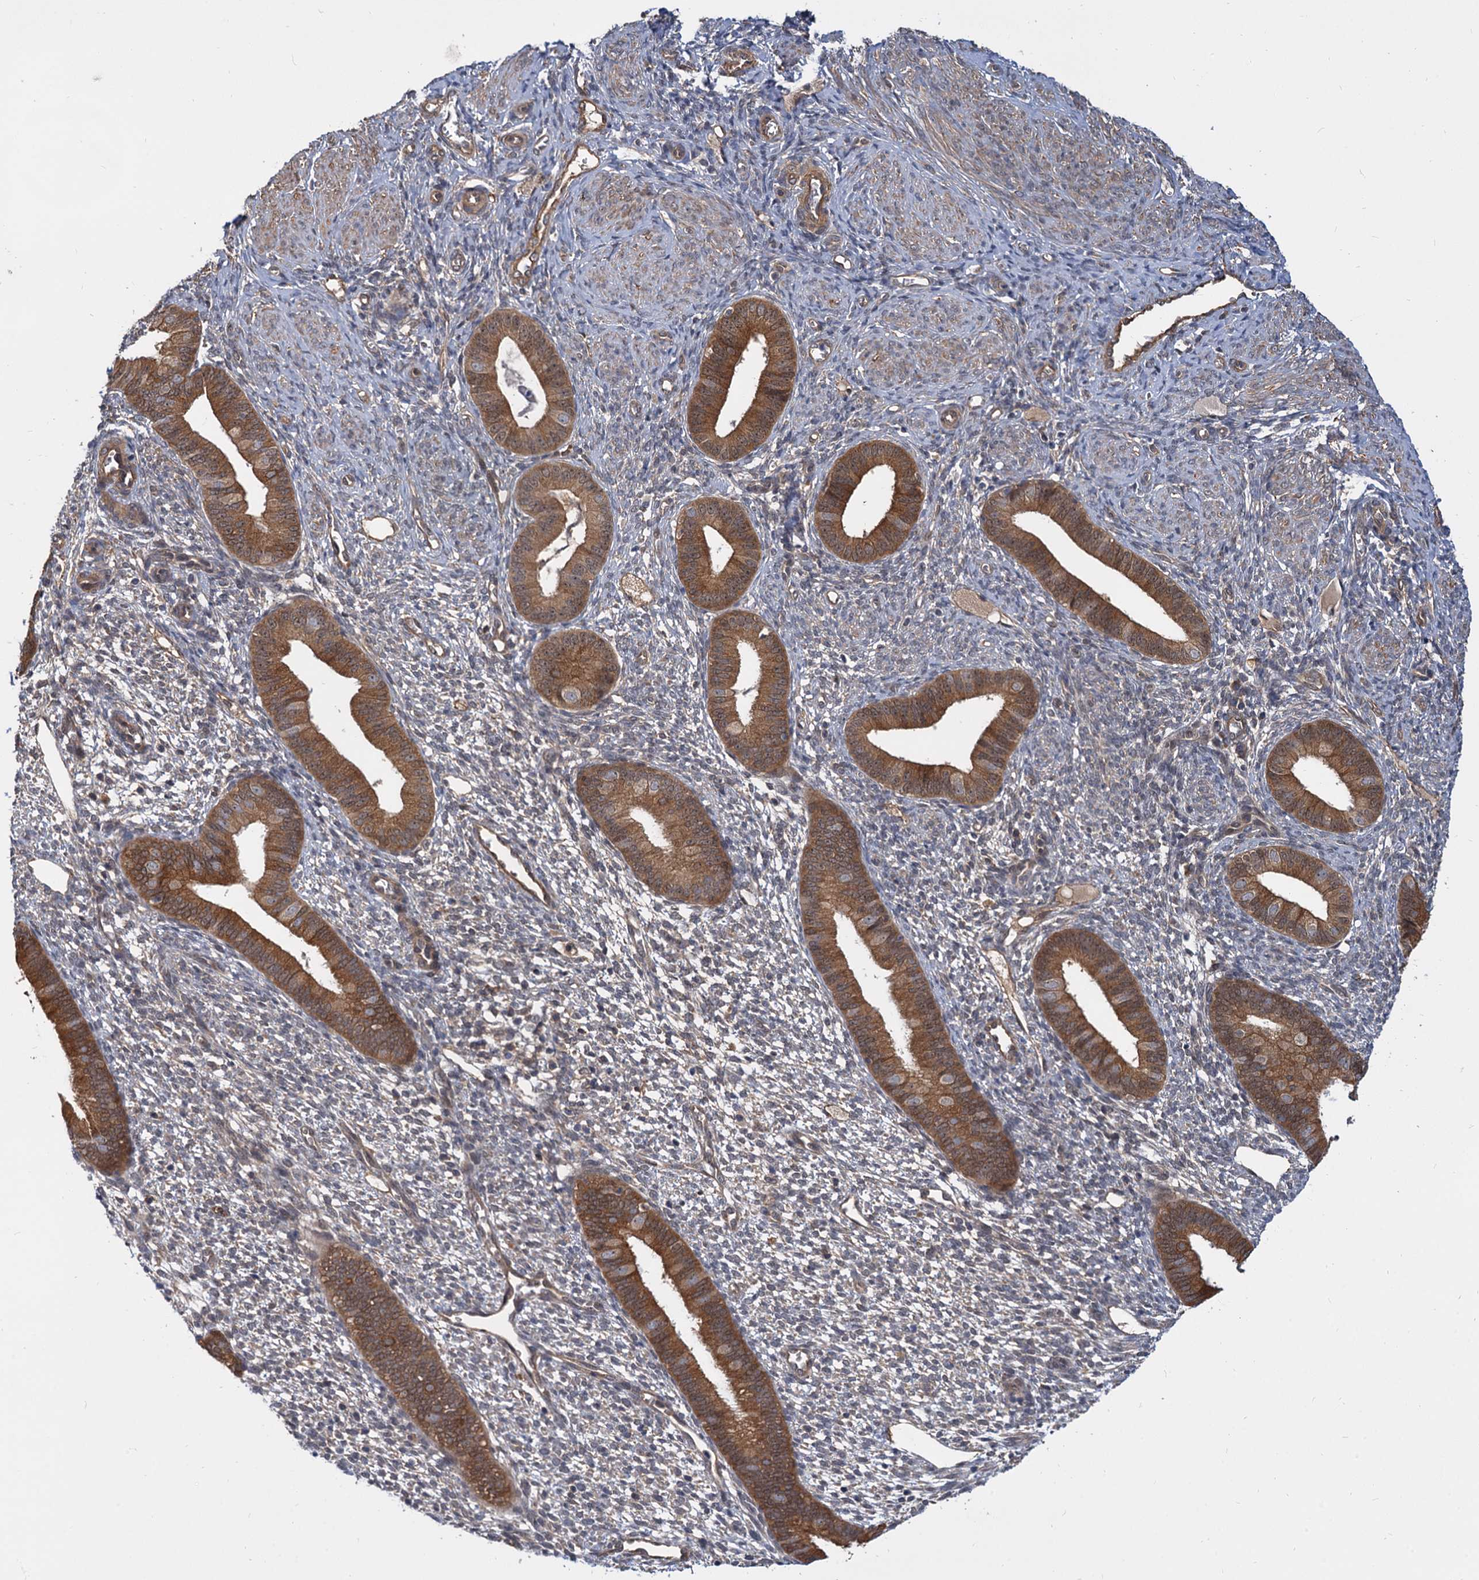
{"staining": {"intensity": "weak", "quantity": "25%-75%", "location": "cytoplasmic/membranous"}, "tissue": "endometrium", "cell_type": "Cells in endometrial stroma", "image_type": "normal", "snomed": [{"axis": "morphology", "description": "Normal tissue, NOS"}, {"axis": "topography", "description": "Endometrium"}], "caption": "IHC (DAB (3,3'-diaminobenzidine)) staining of normal endometrium exhibits weak cytoplasmic/membranous protein staining in approximately 25%-75% of cells in endometrial stroma.", "gene": "SNX15", "patient": {"sex": "female", "age": 46}}